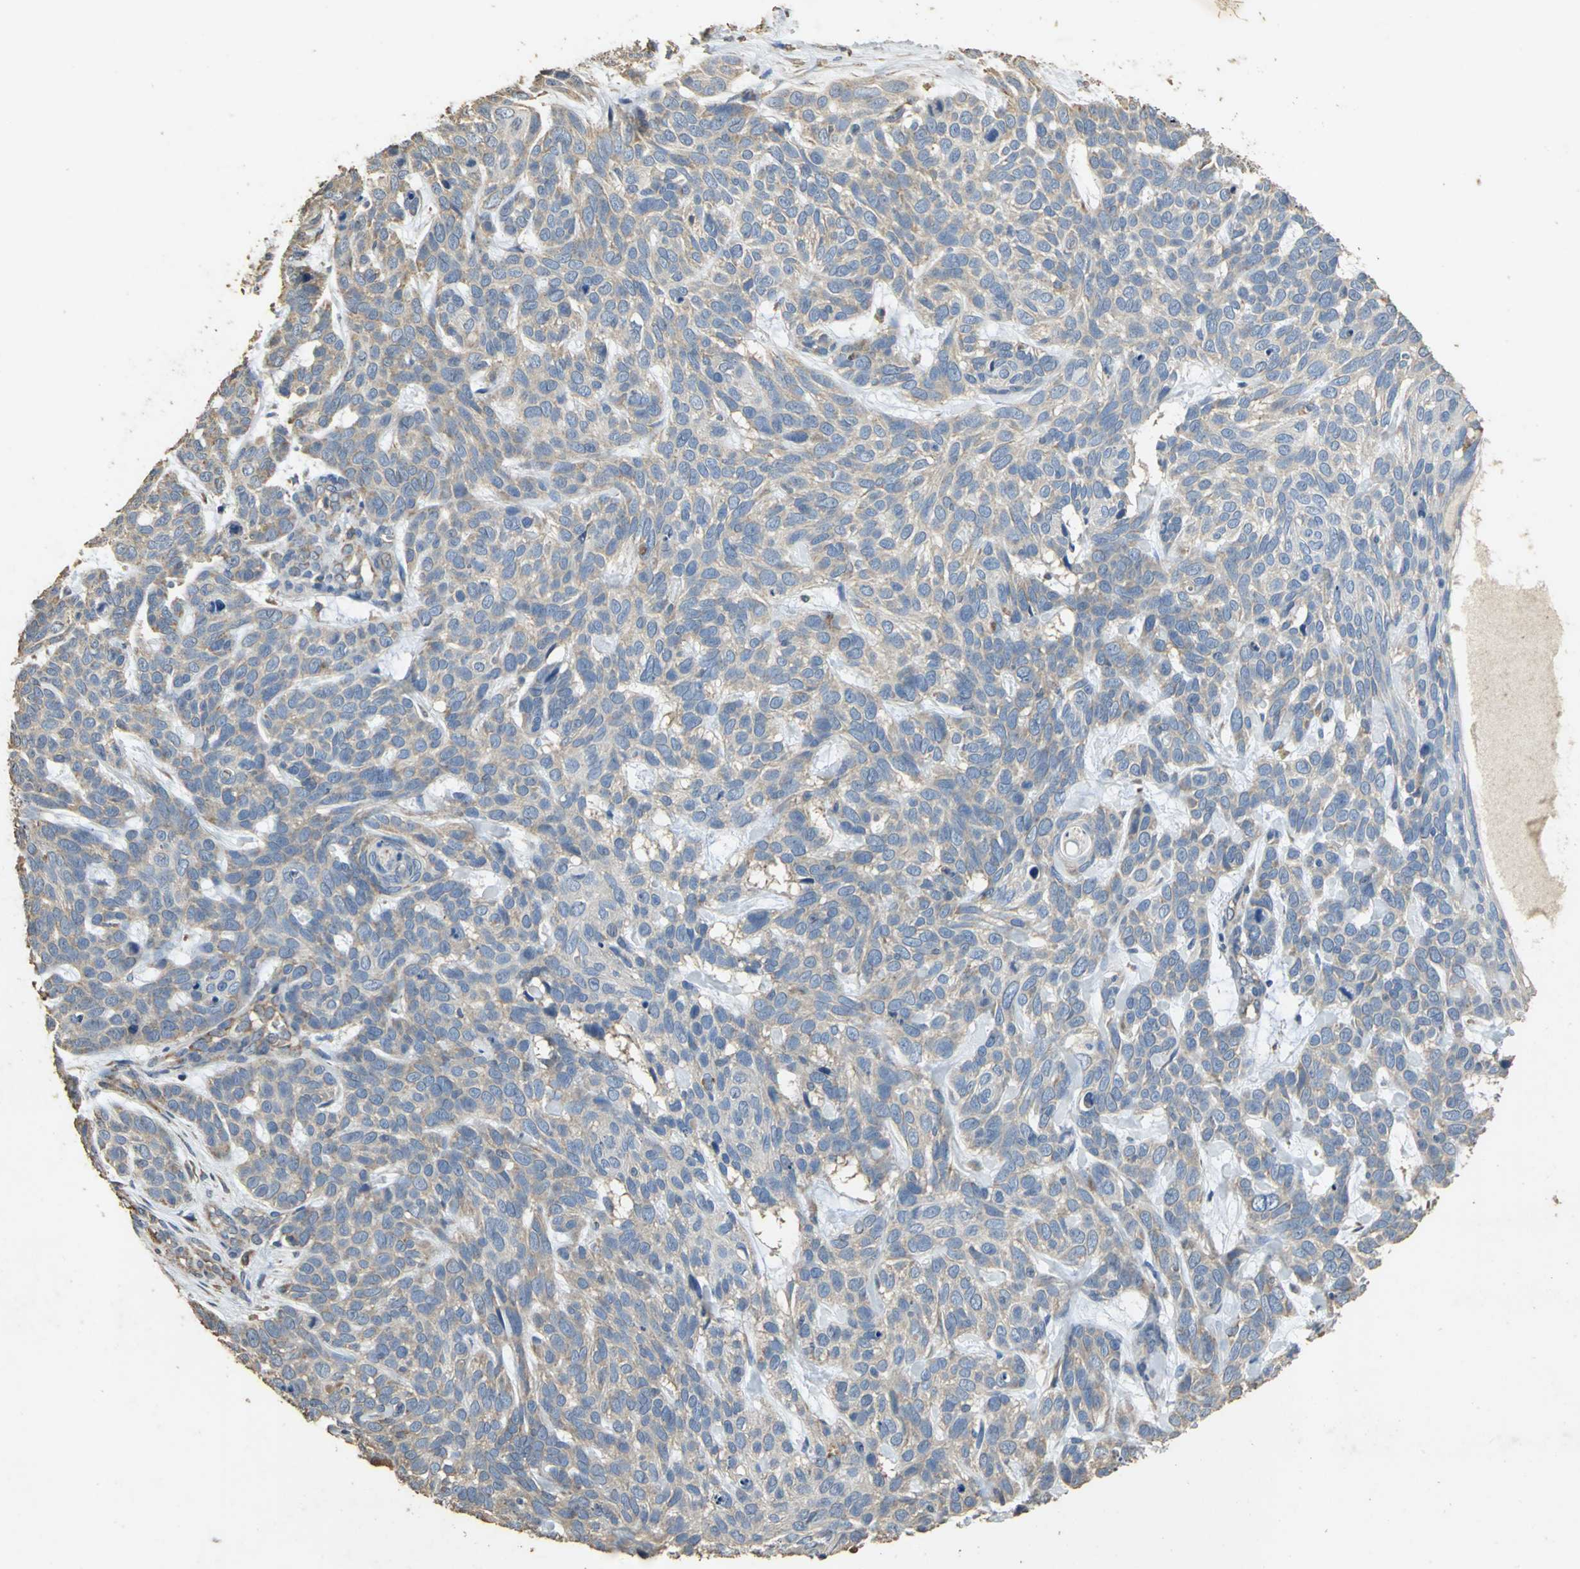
{"staining": {"intensity": "weak", "quantity": "25%-75%", "location": "cytoplasmic/membranous"}, "tissue": "skin cancer", "cell_type": "Tumor cells", "image_type": "cancer", "snomed": [{"axis": "morphology", "description": "Basal cell carcinoma"}, {"axis": "topography", "description": "Skin"}], "caption": "Immunohistochemistry micrograph of neoplastic tissue: basal cell carcinoma (skin) stained using immunohistochemistry displays low levels of weak protein expression localized specifically in the cytoplasmic/membranous of tumor cells, appearing as a cytoplasmic/membranous brown color.", "gene": "ACSL4", "patient": {"sex": "male", "age": 87}}